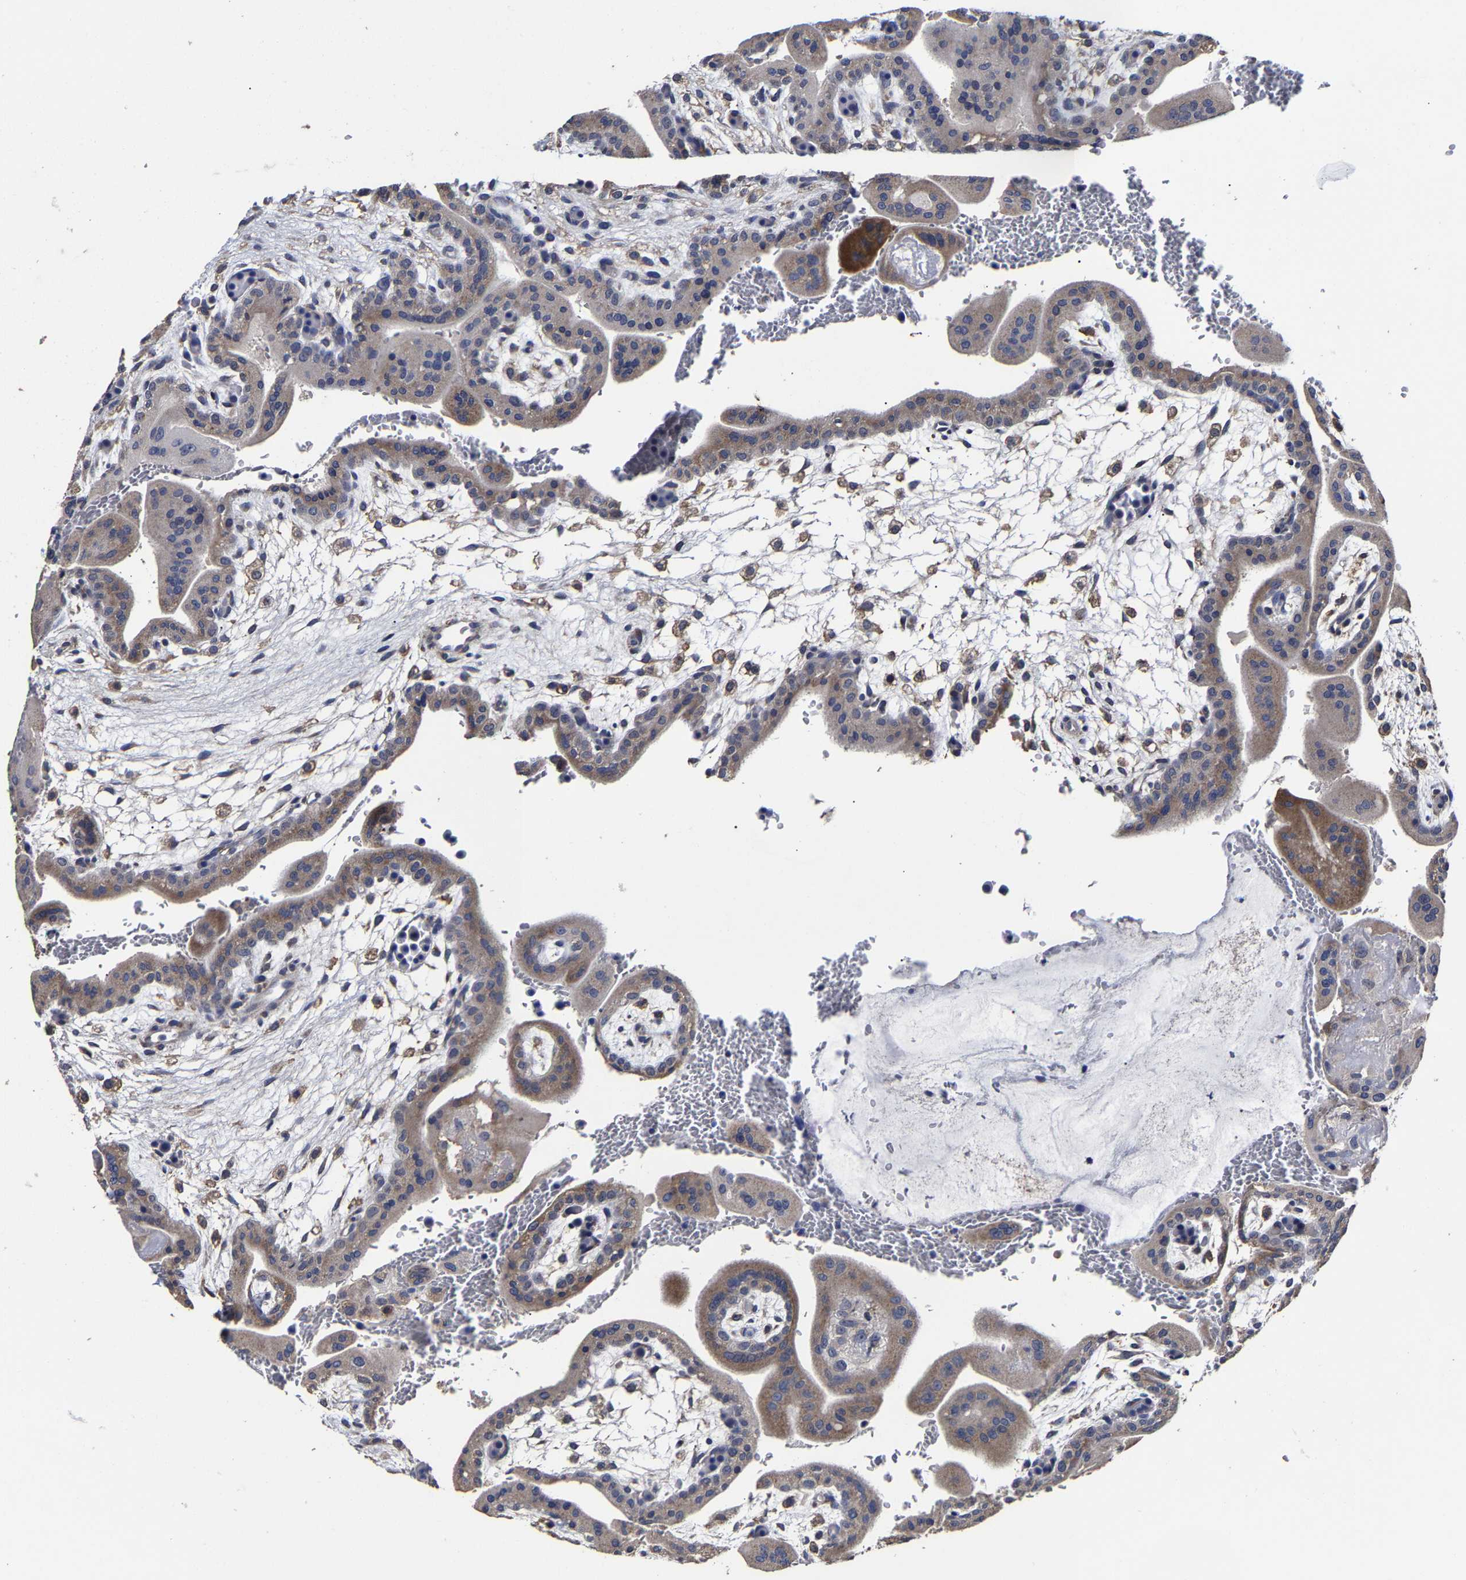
{"staining": {"intensity": "moderate", "quantity": "25%-75%", "location": "cytoplasmic/membranous"}, "tissue": "placenta", "cell_type": "Trophoblastic cells", "image_type": "normal", "snomed": [{"axis": "morphology", "description": "Normal tissue, NOS"}, {"axis": "topography", "description": "Placenta"}], "caption": "Protein staining displays moderate cytoplasmic/membranous positivity in approximately 25%-75% of trophoblastic cells in normal placenta. (IHC, brightfield microscopy, high magnification).", "gene": "AASS", "patient": {"sex": "female", "age": 35}}